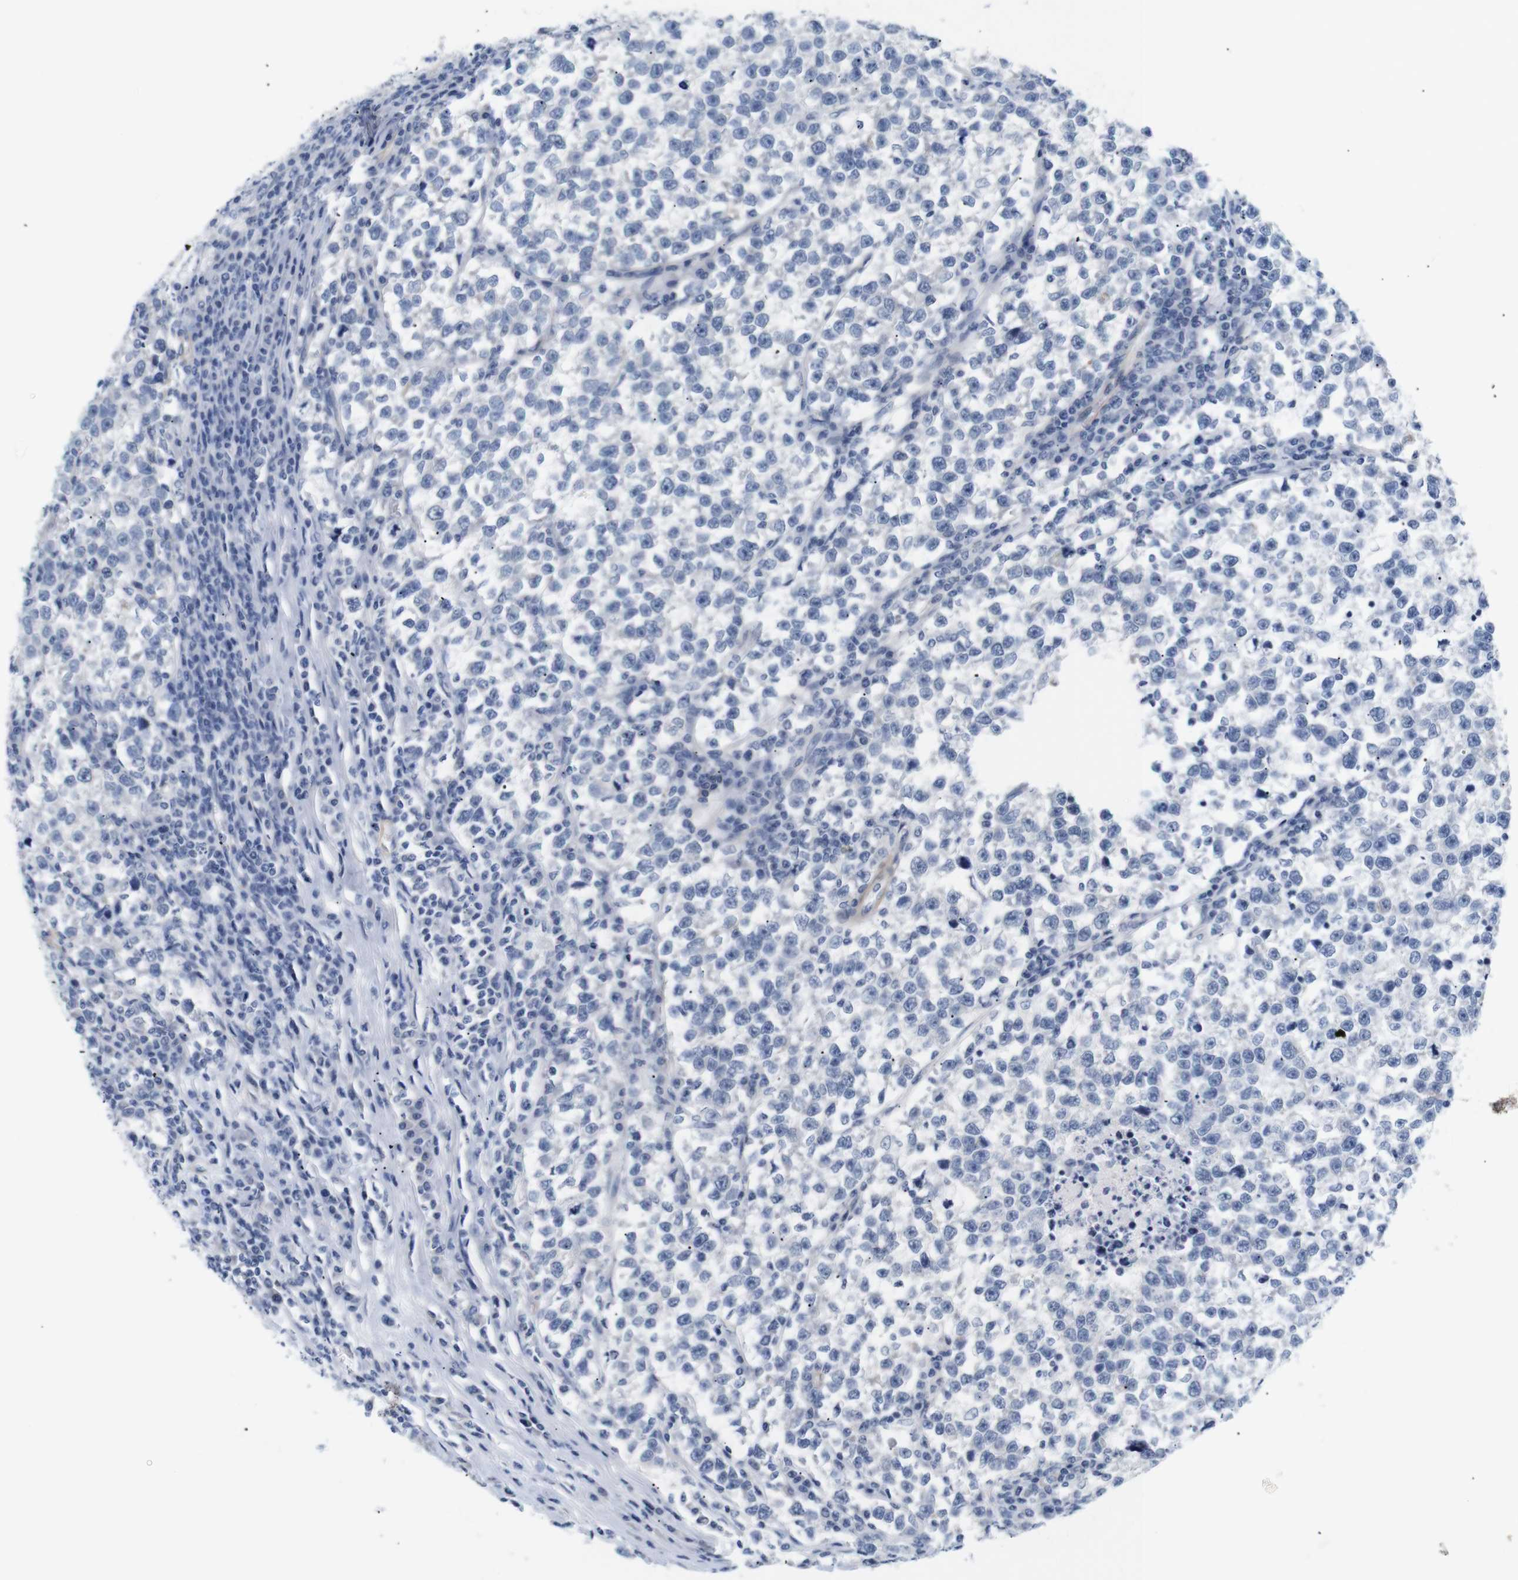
{"staining": {"intensity": "negative", "quantity": "none", "location": "none"}, "tissue": "testis cancer", "cell_type": "Tumor cells", "image_type": "cancer", "snomed": [{"axis": "morphology", "description": "Normal tissue, NOS"}, {"axis": "morphology", "description": "Seminoma, NOS"}, {"axis": "topography", "description": "Testis"}], "caption": "Immunohistochemistry photomicrograph of neoplastic tissue: testis cancer stained with DAB shows no significant protein positivity in tumor cells.", "gene": "STMN3", "patient": {"sex": "male", "age": 43}}